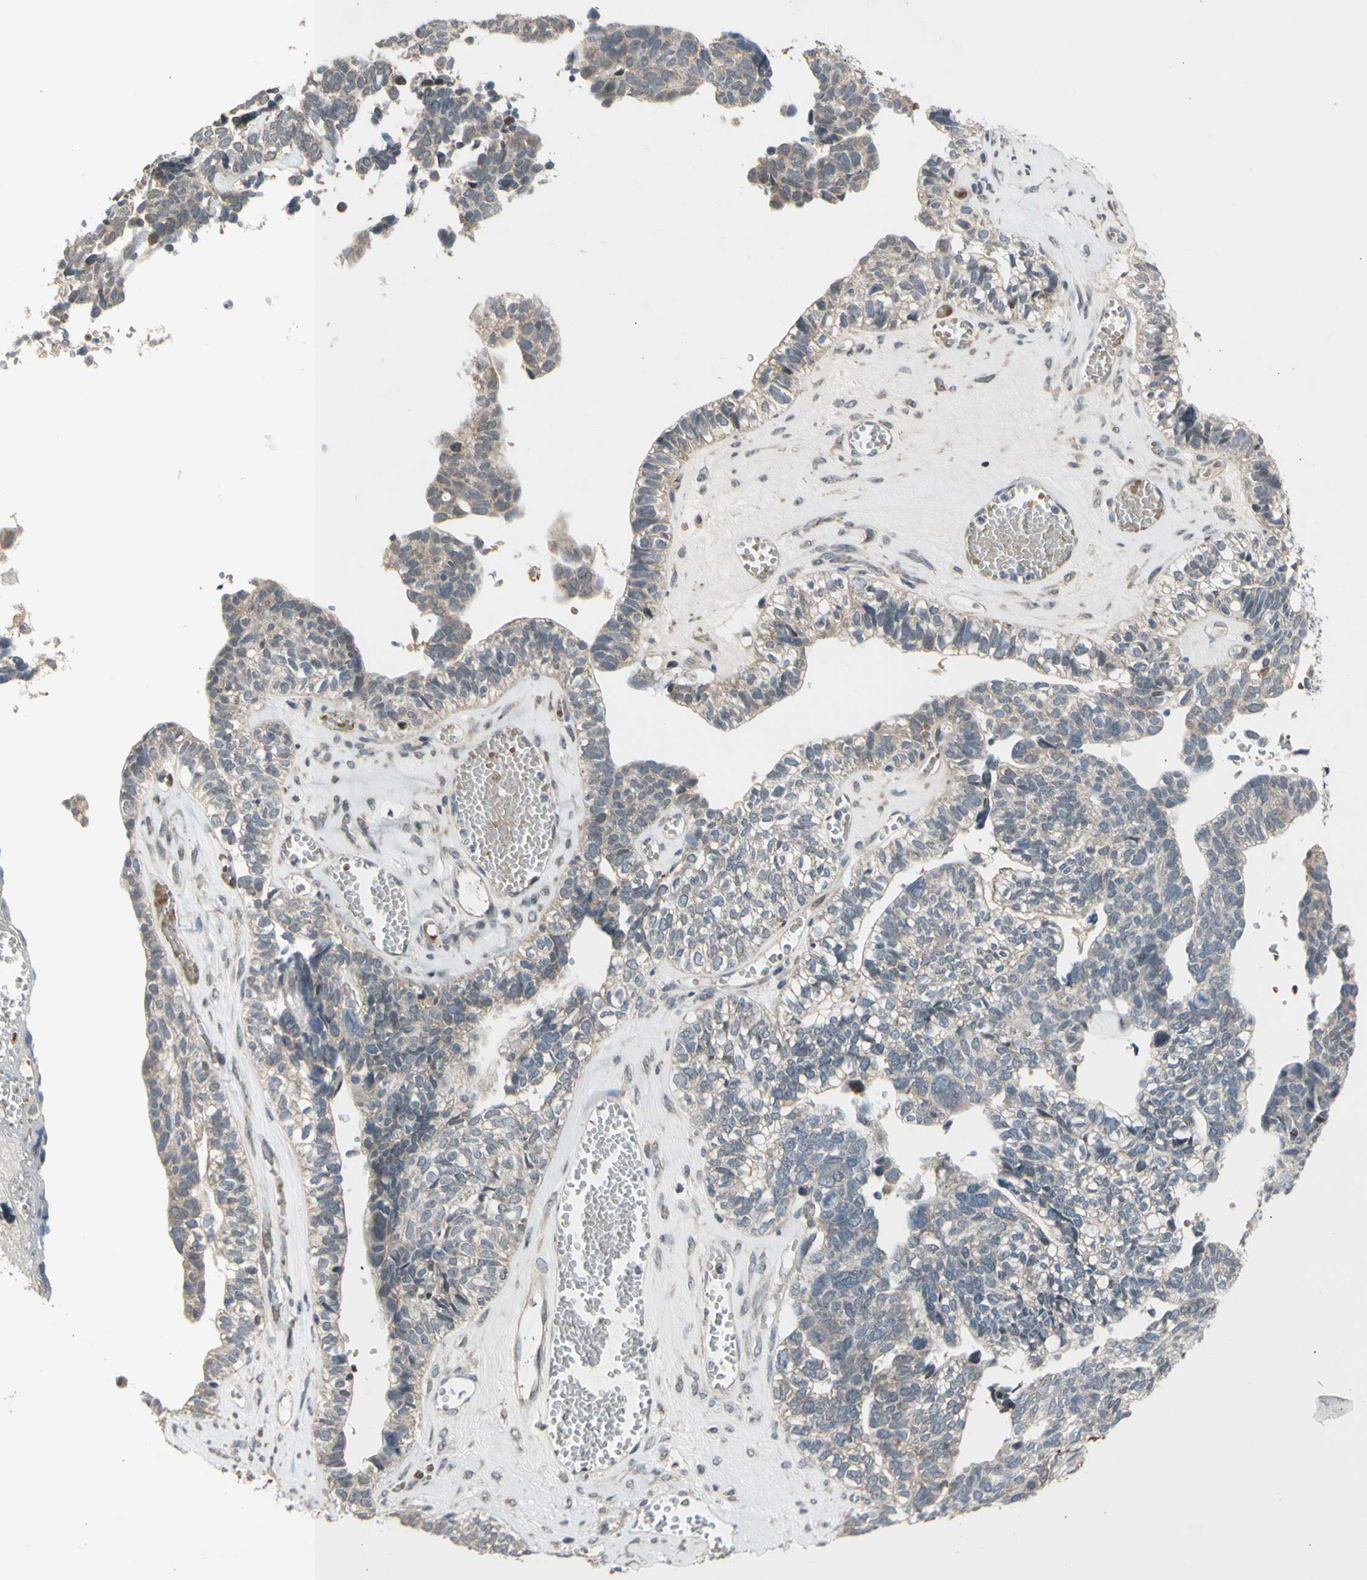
{"staining": {"intensity": "weak", "quantity": "25%-75%", "location": "cytoplasmic/membranous"}, "tissue": "ovarian cancer", "cell_type": "Tumor cells", "image_type": "cancer", "snomed": [{"axis": "morphology", "description": "Cystadenocarcinoma, serous, NOS"}, {"axis": "topography", "description": "Ovary"}], "caption": "Immunohistochemical staining of ovarian serous cystadenocarcinoma exhibits low levels of weak cytoplasmic/membranous staining in approximately 25%-75% of tumor cells. The staining was performed using DAB, with brown indicating positive protein expression. Nuclei are stained blue with hematoxylin.", "gene": "ZNF184", "patient": {"sex": "female", "age": 79}}